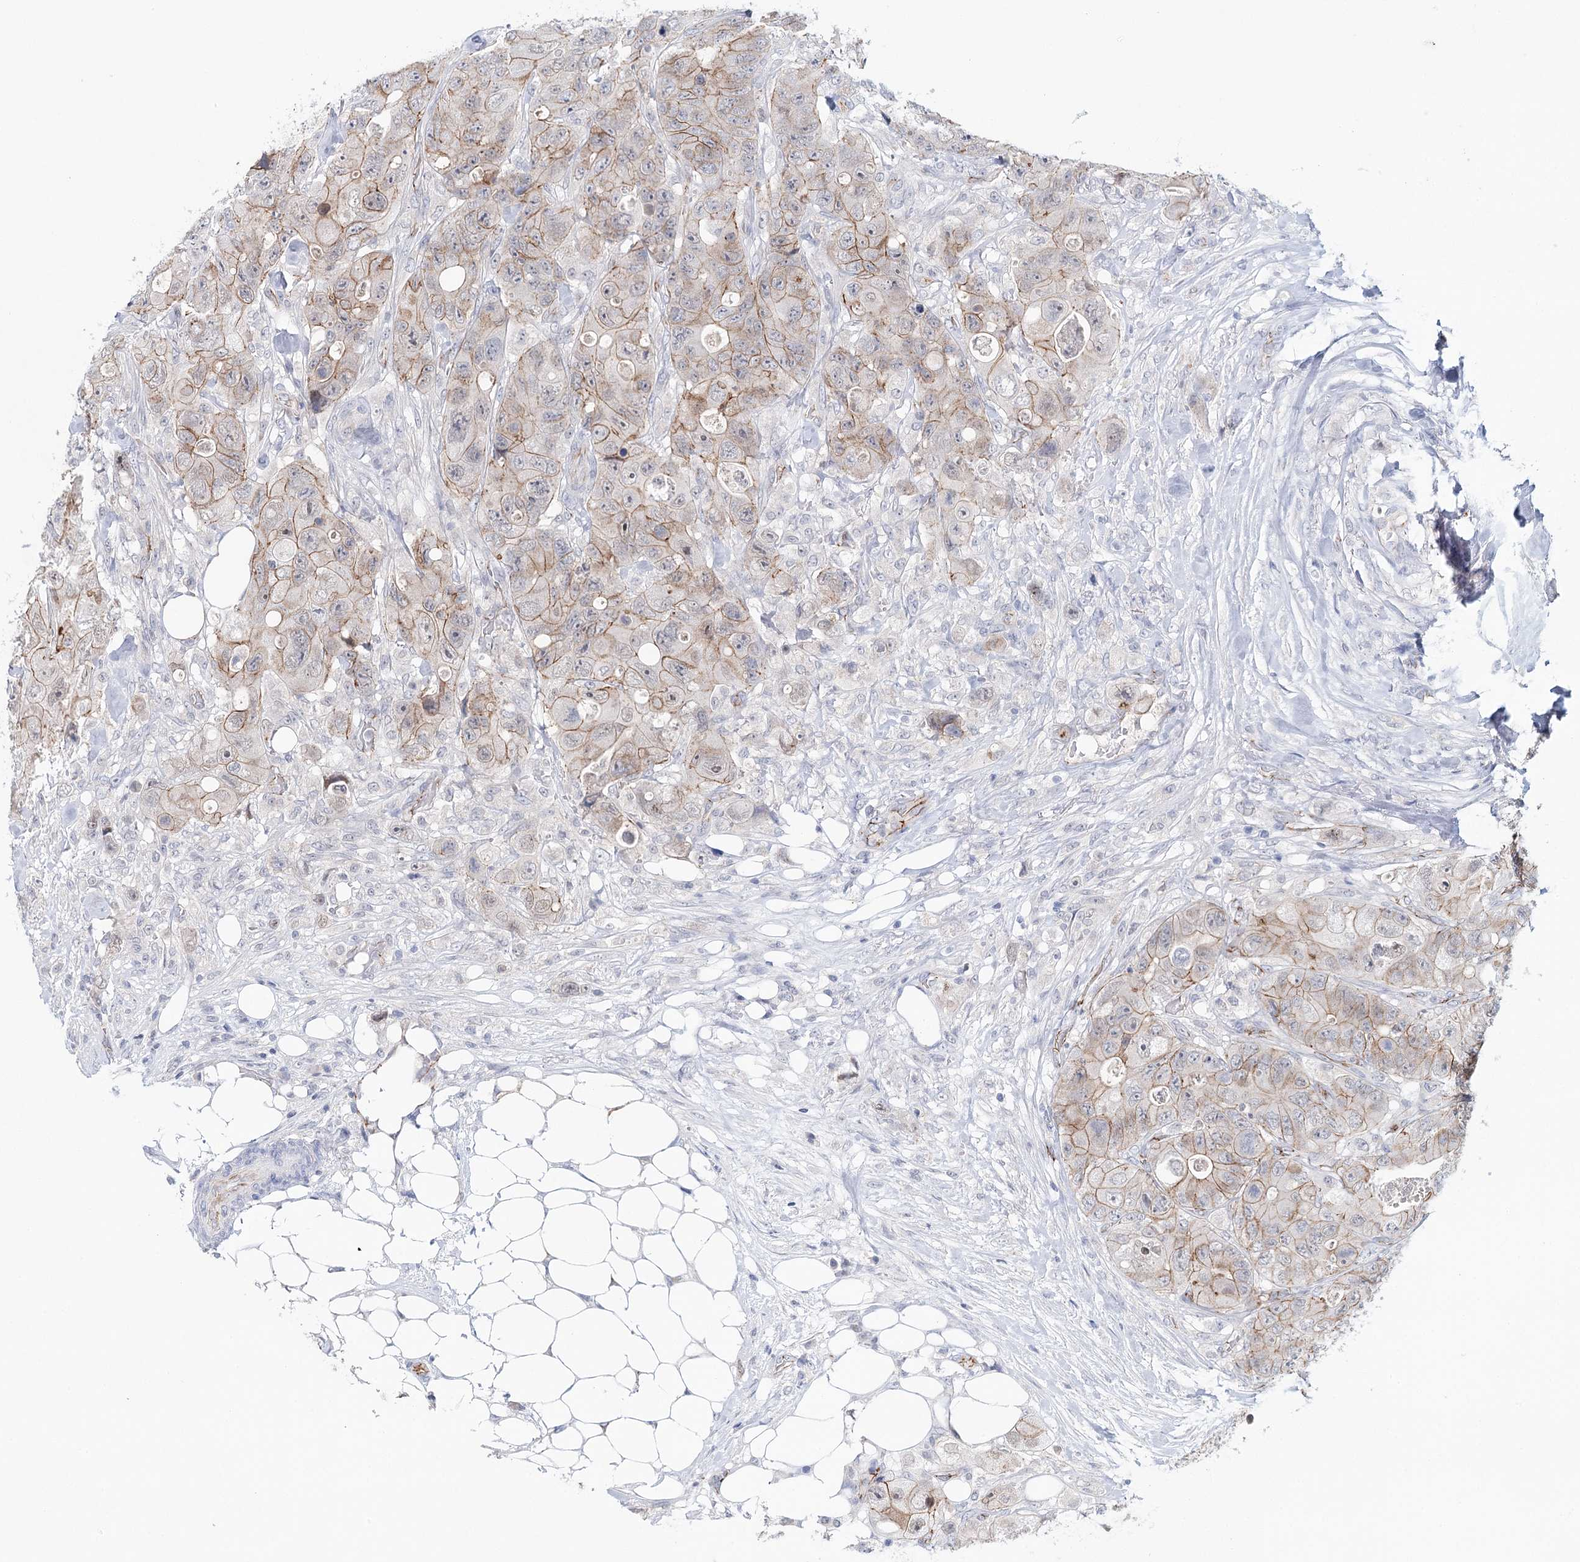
{"staining": {"intensity": "moderate", "quantity": ">75%", "location": "cytoplasmic/membranous"}, "tissue": "colorectal cancer", "cell_type": "Tumor cells", "image_type": "cancer", "snomed": [{"axis": "morphology", "description": "Adenocarcinoma, NOS"}, {"axis": "topography", "description": "Colon"}], "caption": "Tumor cells display medium levels of moderate cytoplasmic/membranous positivity in about >75% of cells in colorectal cancer.", "gene": "PKP4", "patient": {"sex": "female", "age": 46}}